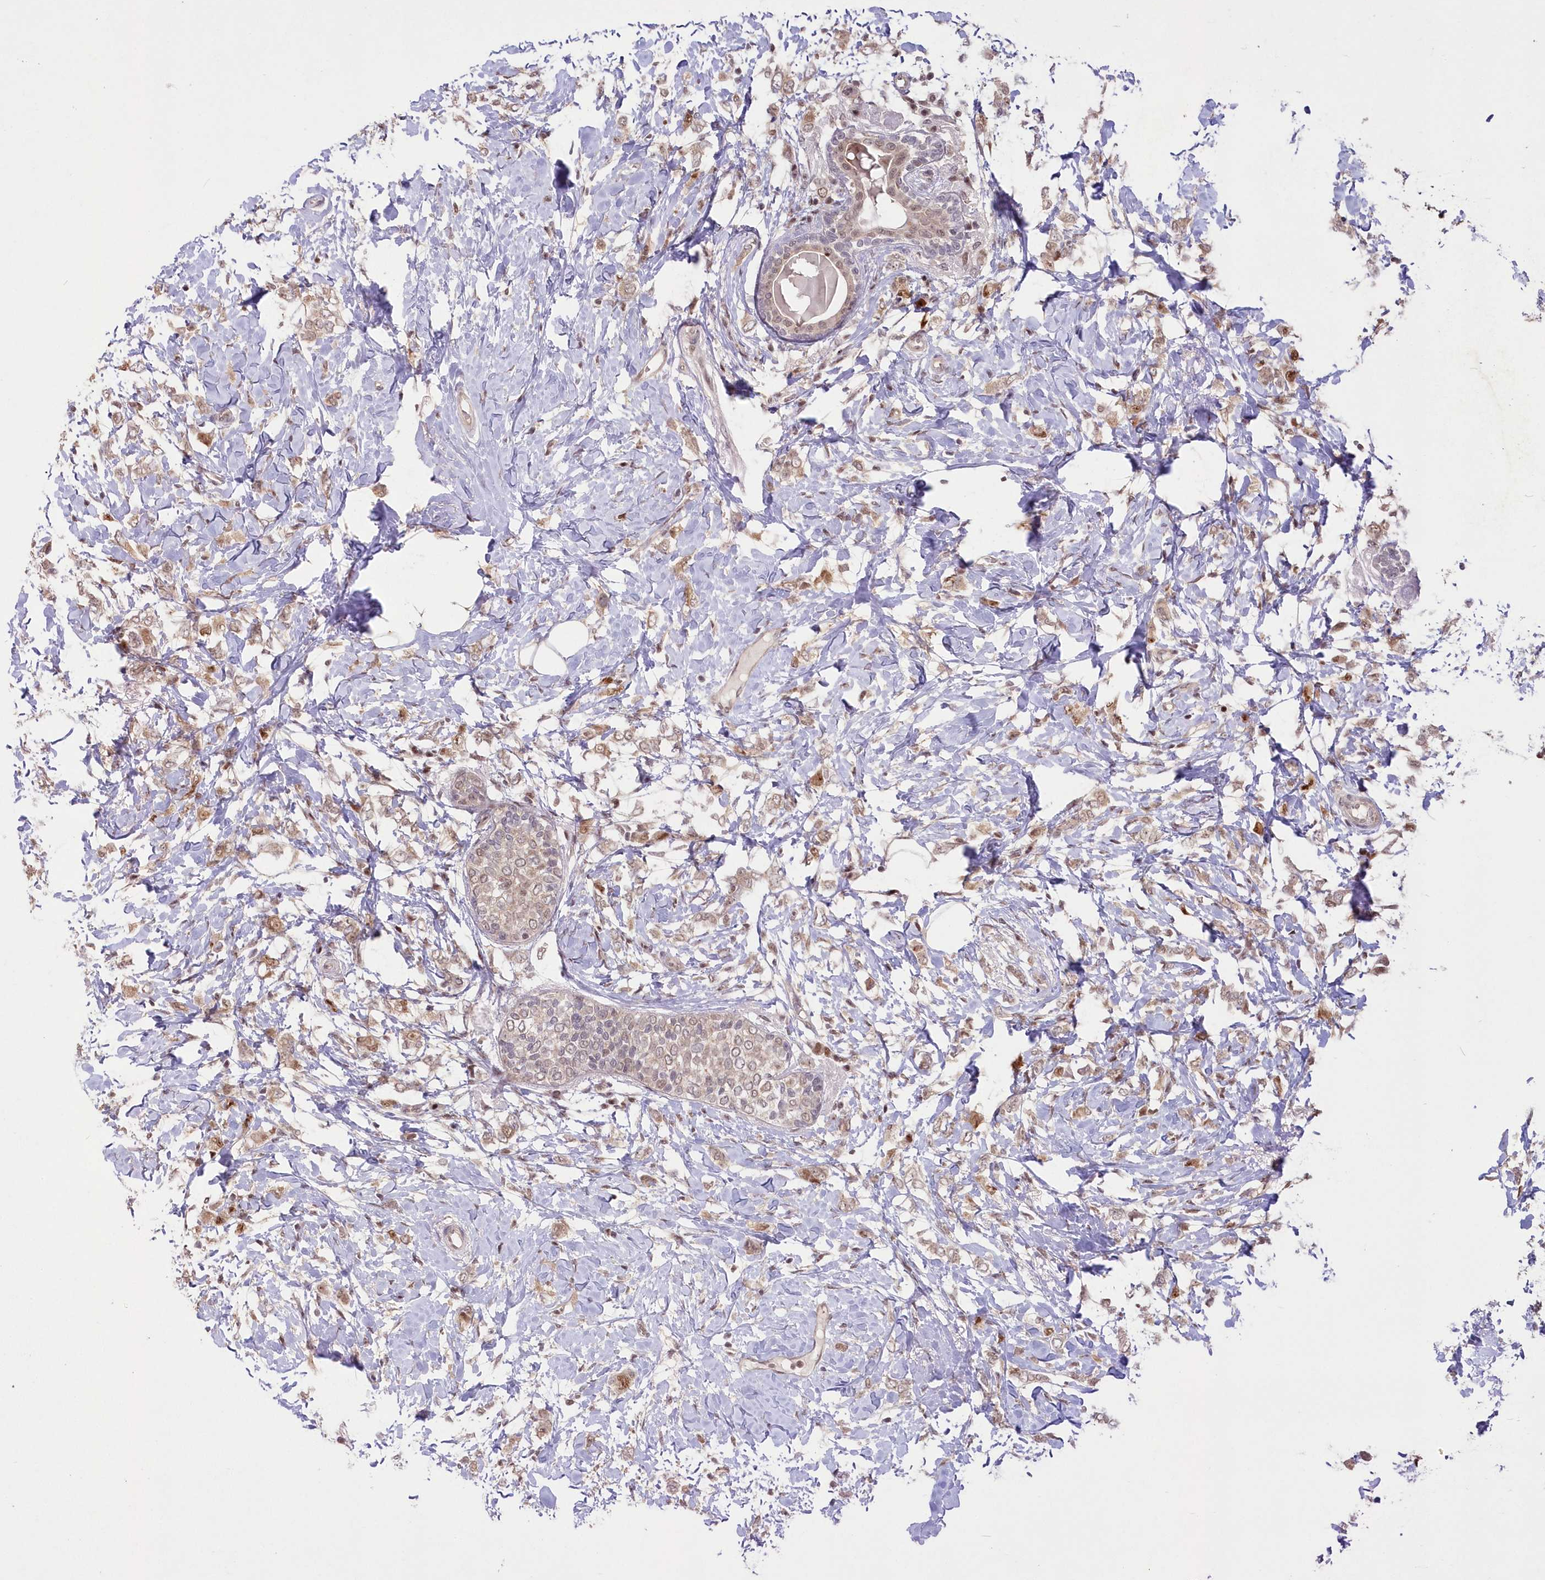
{"staining": {"intensity": "weak", "quantity": ">75%", "location": "cytoplasmic/membranous"}, "tissue": "breast cancer", "cell_type": "Tumor cells", "image_type": "cancer", "snomed": [{"axis": "morphology", "description": "Normal tissue, NOS"}, {"axis": "morphology", "description": "Lobular carcinoma"}, {"axis": "topography", "description": "Breast"}], "caption": "An immunohistochemistry image of neoplastic tissue is shown. Protein staining in brown labels weak cytoplasmic/membranous positivity in breast cancer within tumor cells. The staining was performed using DAB to visualize the protein expression in brown, while the nuclei were stained in blue with hematoxylin (Magnification: 20x).", "gene": "WBP1L", "patient": {"sex": "female", "age": 47}}